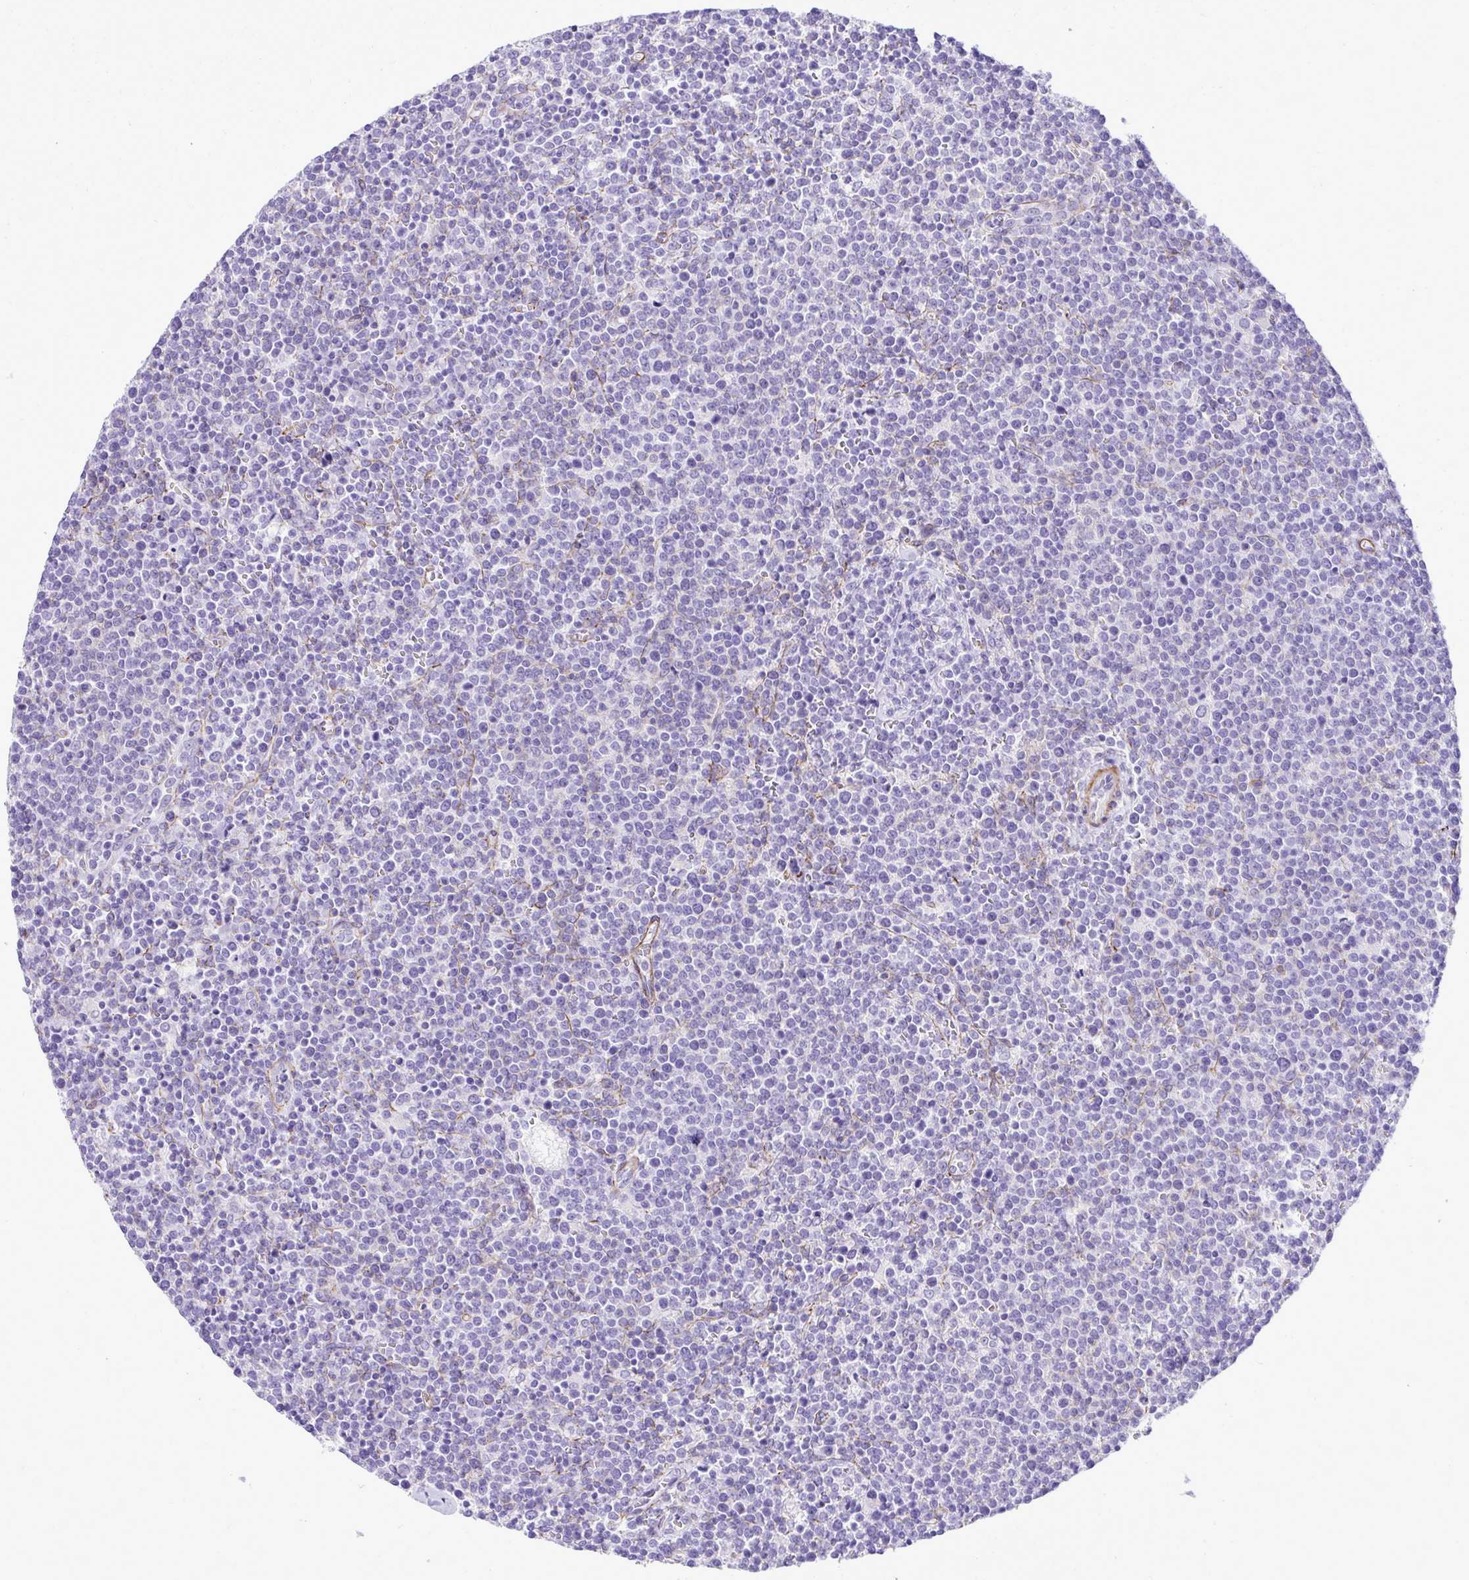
{"staining": {"intensity": "negative", "quantity": "none", "location": "none"}, "tissue": "lymphoma", "cell_type": "Tumor cells", "image_type": "cancer", "snomed": [{"axis": "morphology", "description": "Malignant lymphoma, non-Hodgkin's type, High grade"}, {"axis": "topography", "description": "Lymph node"}], "caption": "High power microscopy image of an IHC micrograph of malignant lymphoma, non-Hodgkin's type (high-grade), revealing no significant staining in tumor cells. (DAB (3,3'-diaminobenzidine) IHC visualized using brightfield microscopy, high magnification).", "gene": "PITPNM3", "patient": {"sex": "male", "age": 61}}